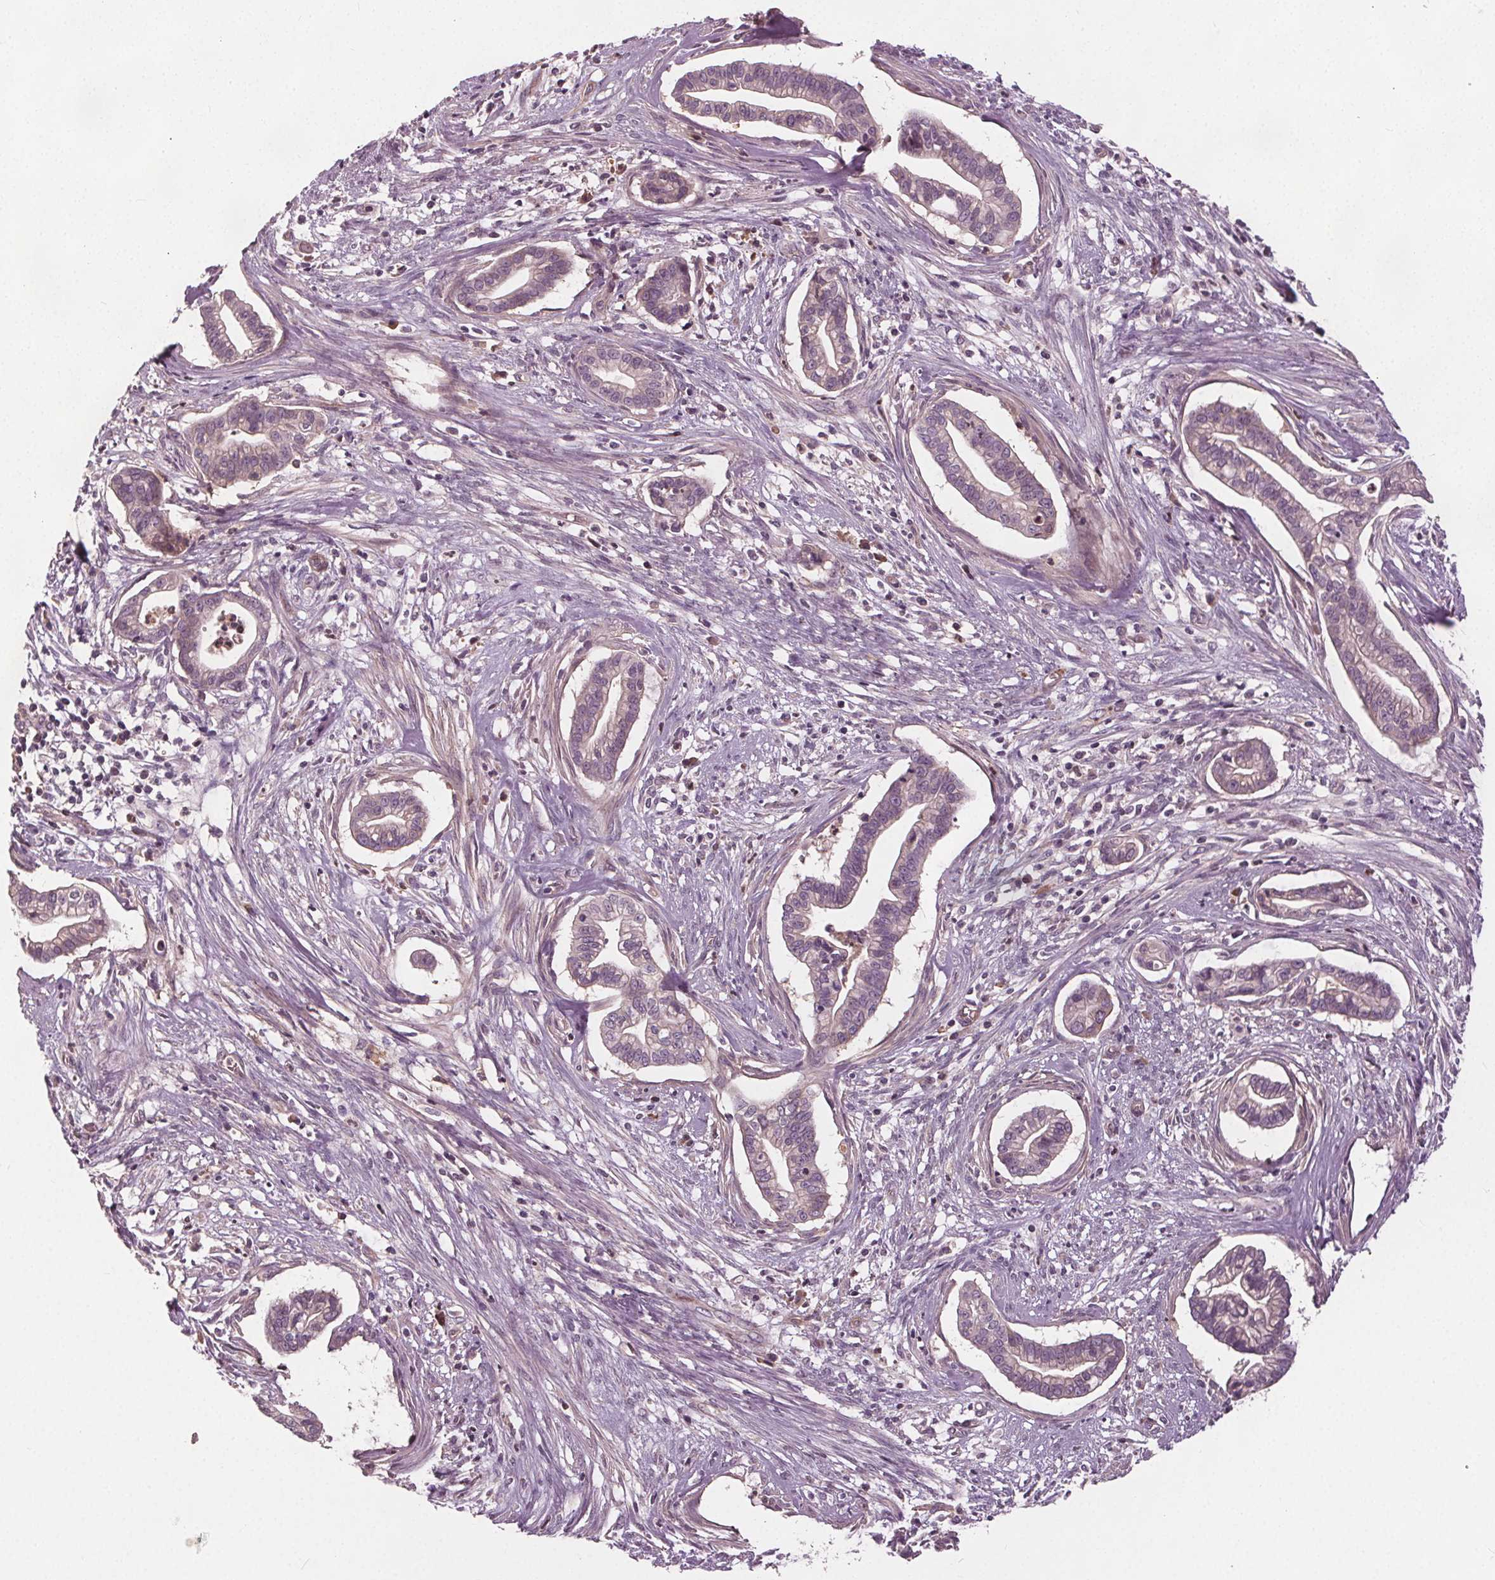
{"staining": {"intensity": "negative", "quantity": "none", "location": "none"}, "tissue": "cervical cancer", "cell_type": "Tumor cells", "image_type": "cancer", "snomed": [{"axis": "morphology", "description": "Adenocarcinoma, NOS"}, {"axis": "topography", "description": "Cervix"}], "caption": "Cervical cancer (adenocarcinoma) was stained to show a protein in brown. There is no significant staining in tumor cells. (DAB (3,3'-diaminobenzidine) IHC visualized using brightfield microscopy, high magnification).", "gene": "PDGFD", "patient": {"sex": "female", "age": 62}}